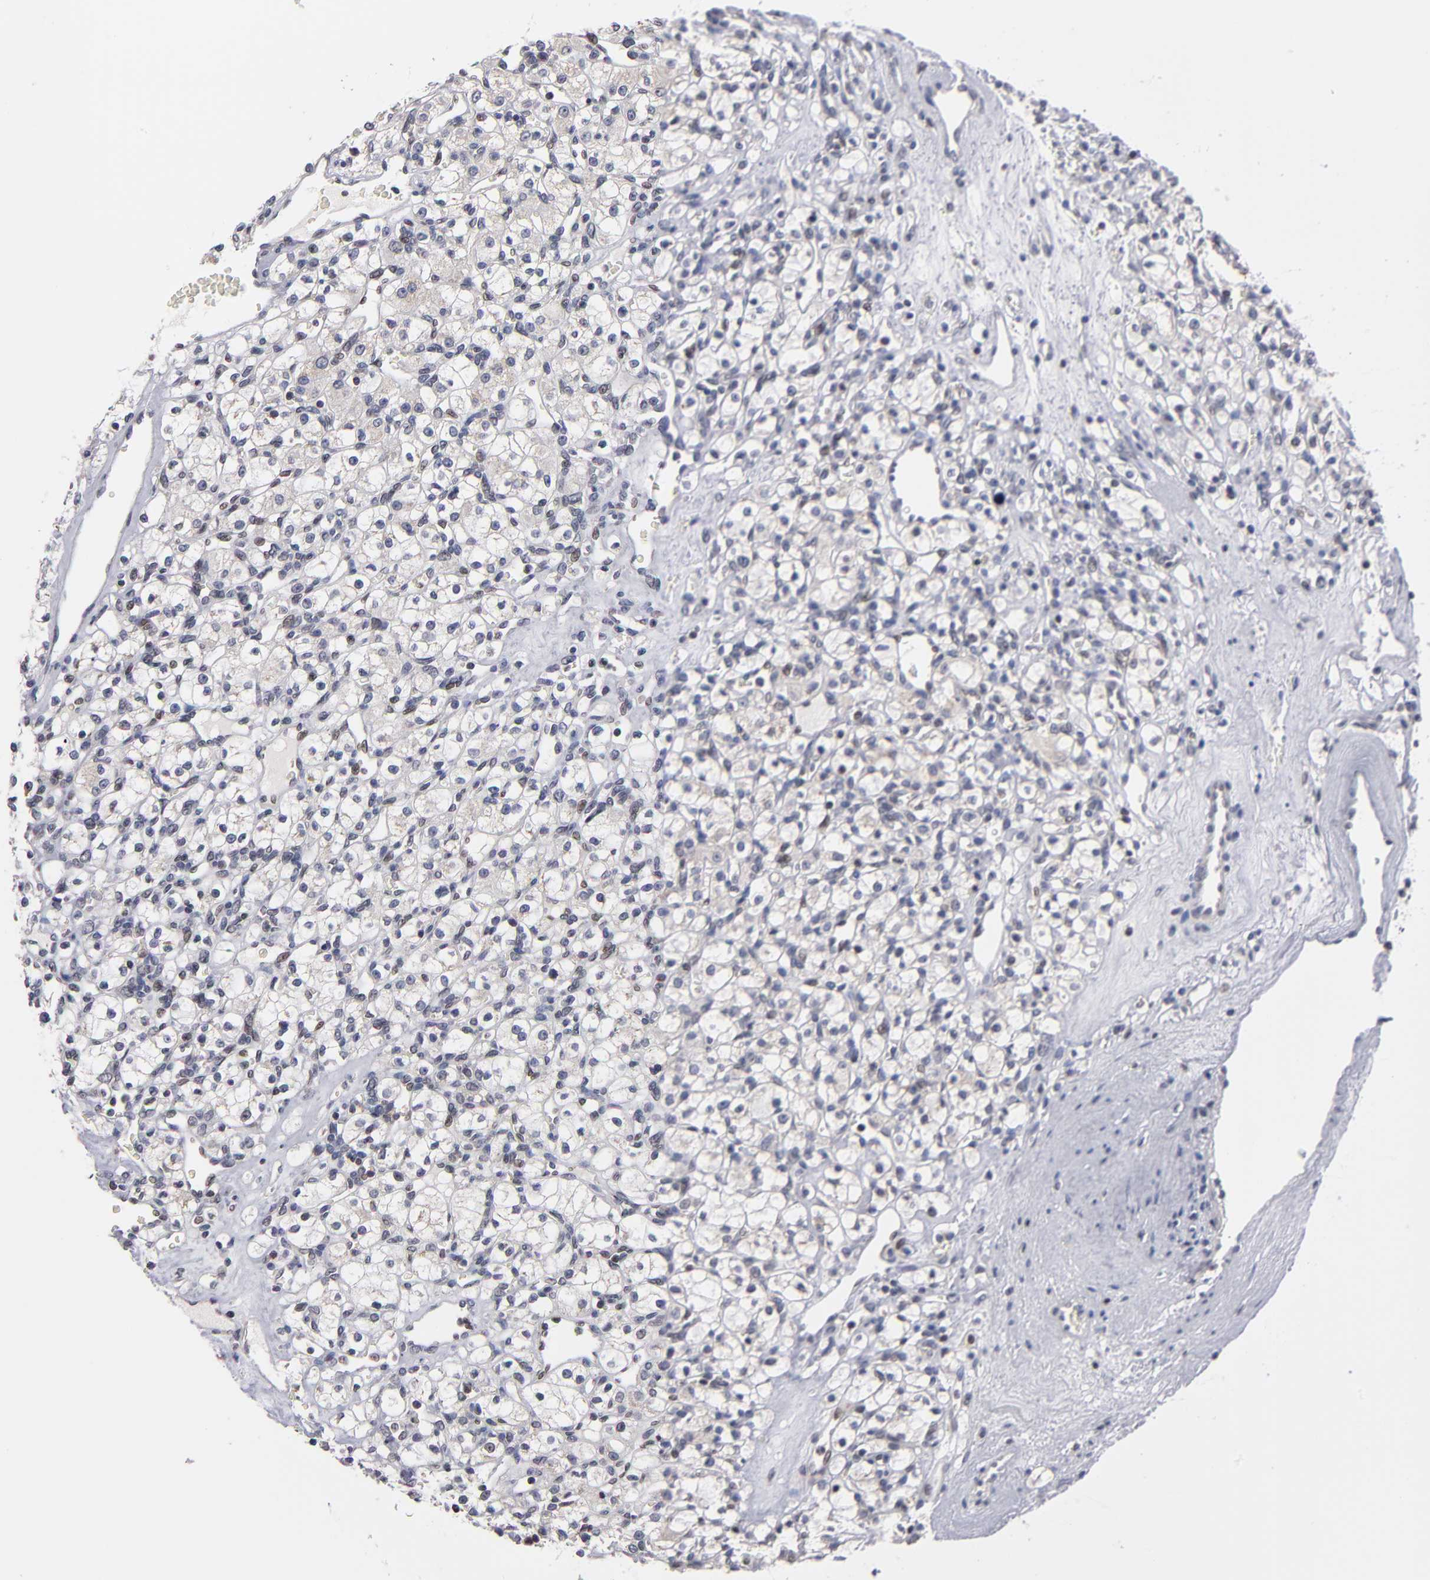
{"staining": {"intensity": "weak", "quantity": "25%-75%", "location": "cytoplasmic/membranous,nuclear"}, "tissue": "renal cancer", "cell_type": "Tumor cells", "image_type": "cancer", "snomed": [{"axis": "morphology", "description": "Adenocarcinoma, NOS"}, {"axis": "topography", "description": "Kidney"}], "caption": "A brown stain labels weak cytoplasmic/membranous and nuclear staining of a protein in renal cancer tumor cells.", "gene": "ODF2", "patient": {"sex": "female", "age": 62}}